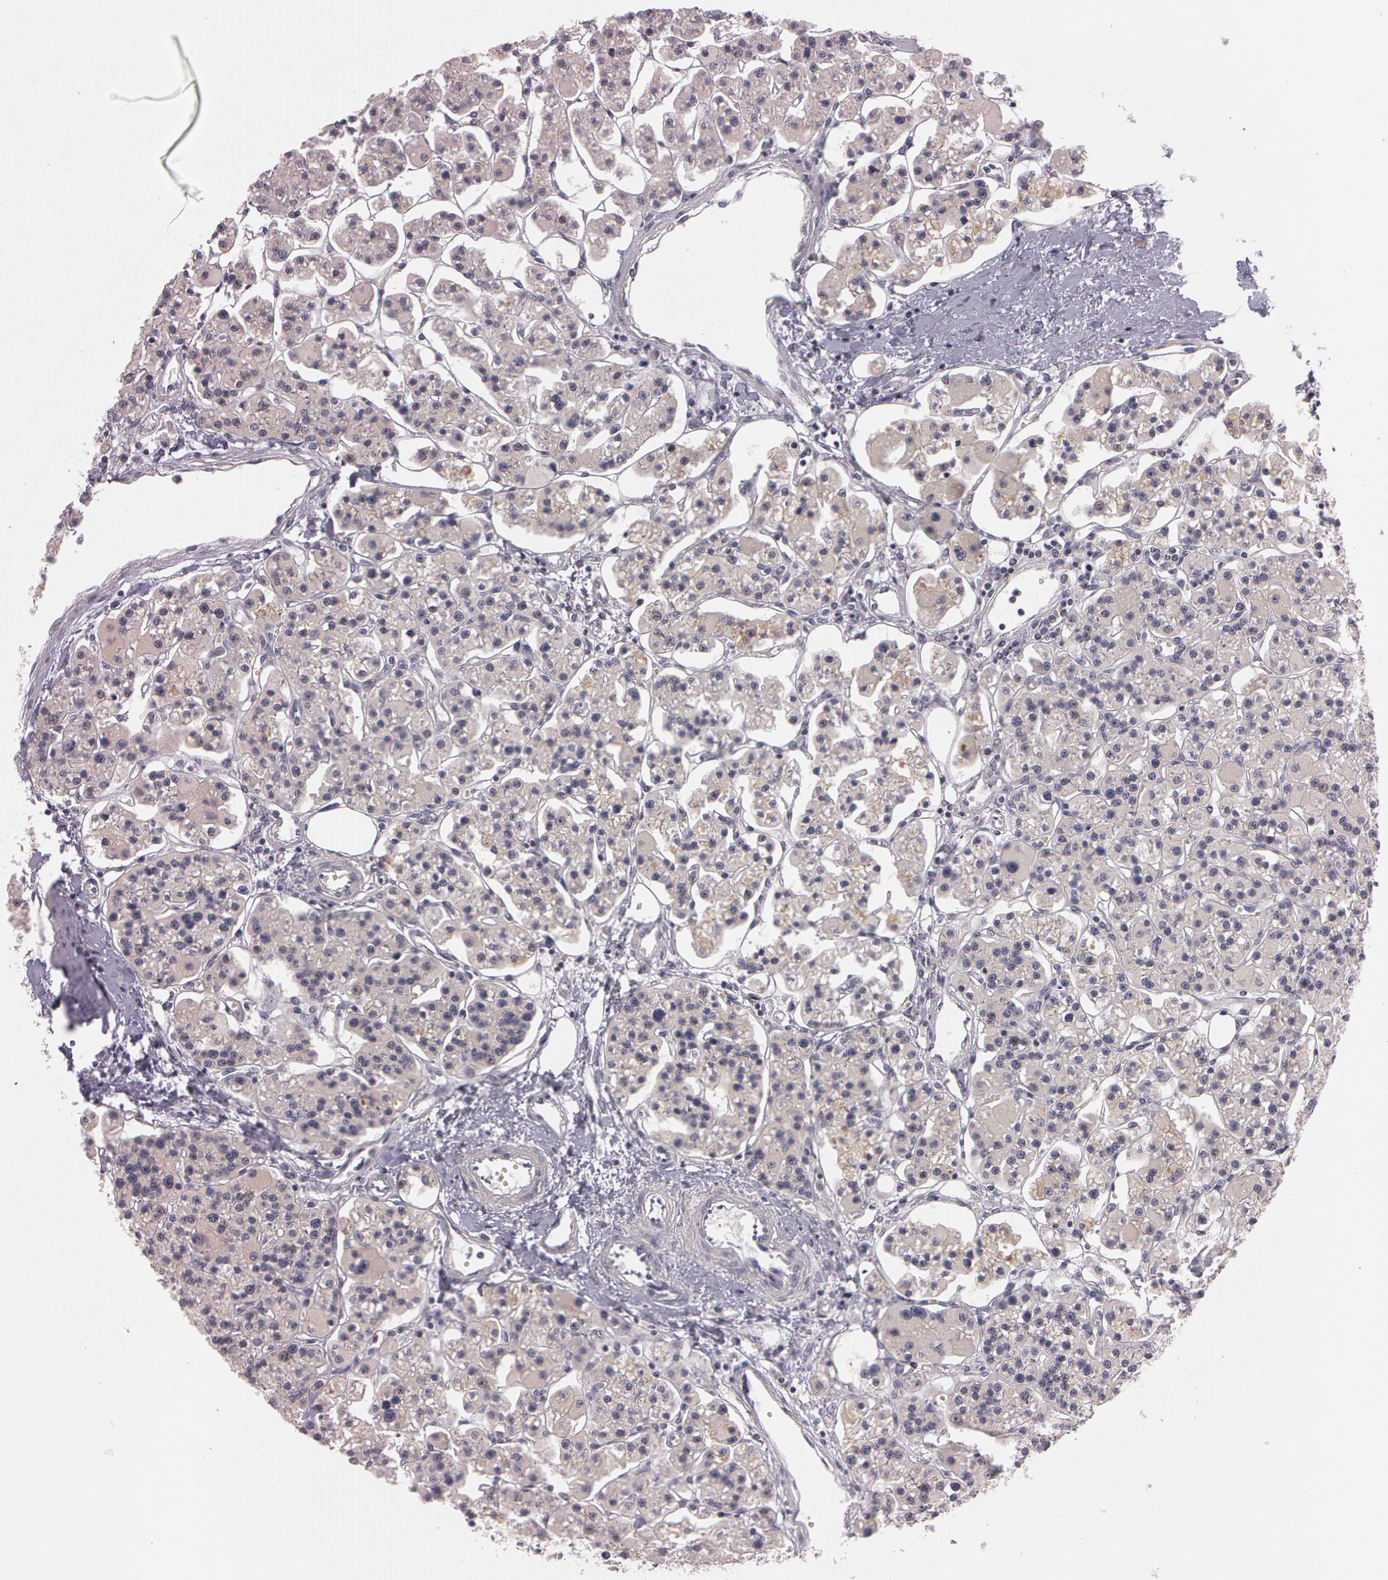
{"staining": {"intensity": "weak", "quantity": ">75%", "location": "cytoplasmic/membranous"}, "tissue": "parathyroid gland", "cell_type": "Glandular cells", "image_type": "normal", "snomed": [{"axis": "morphology", "description": "Normal tissue, NOS"}, {"axis": "topography", "description": "Parathyroid gland"}], "caption": "Glandular cells exhibit low levels of weak cytoplasmic/membranous expression in about >75% of cells in benign human parathyroid gland.", "gene": "MXRA5", "patient": {"sex": "female", "age": 58}}